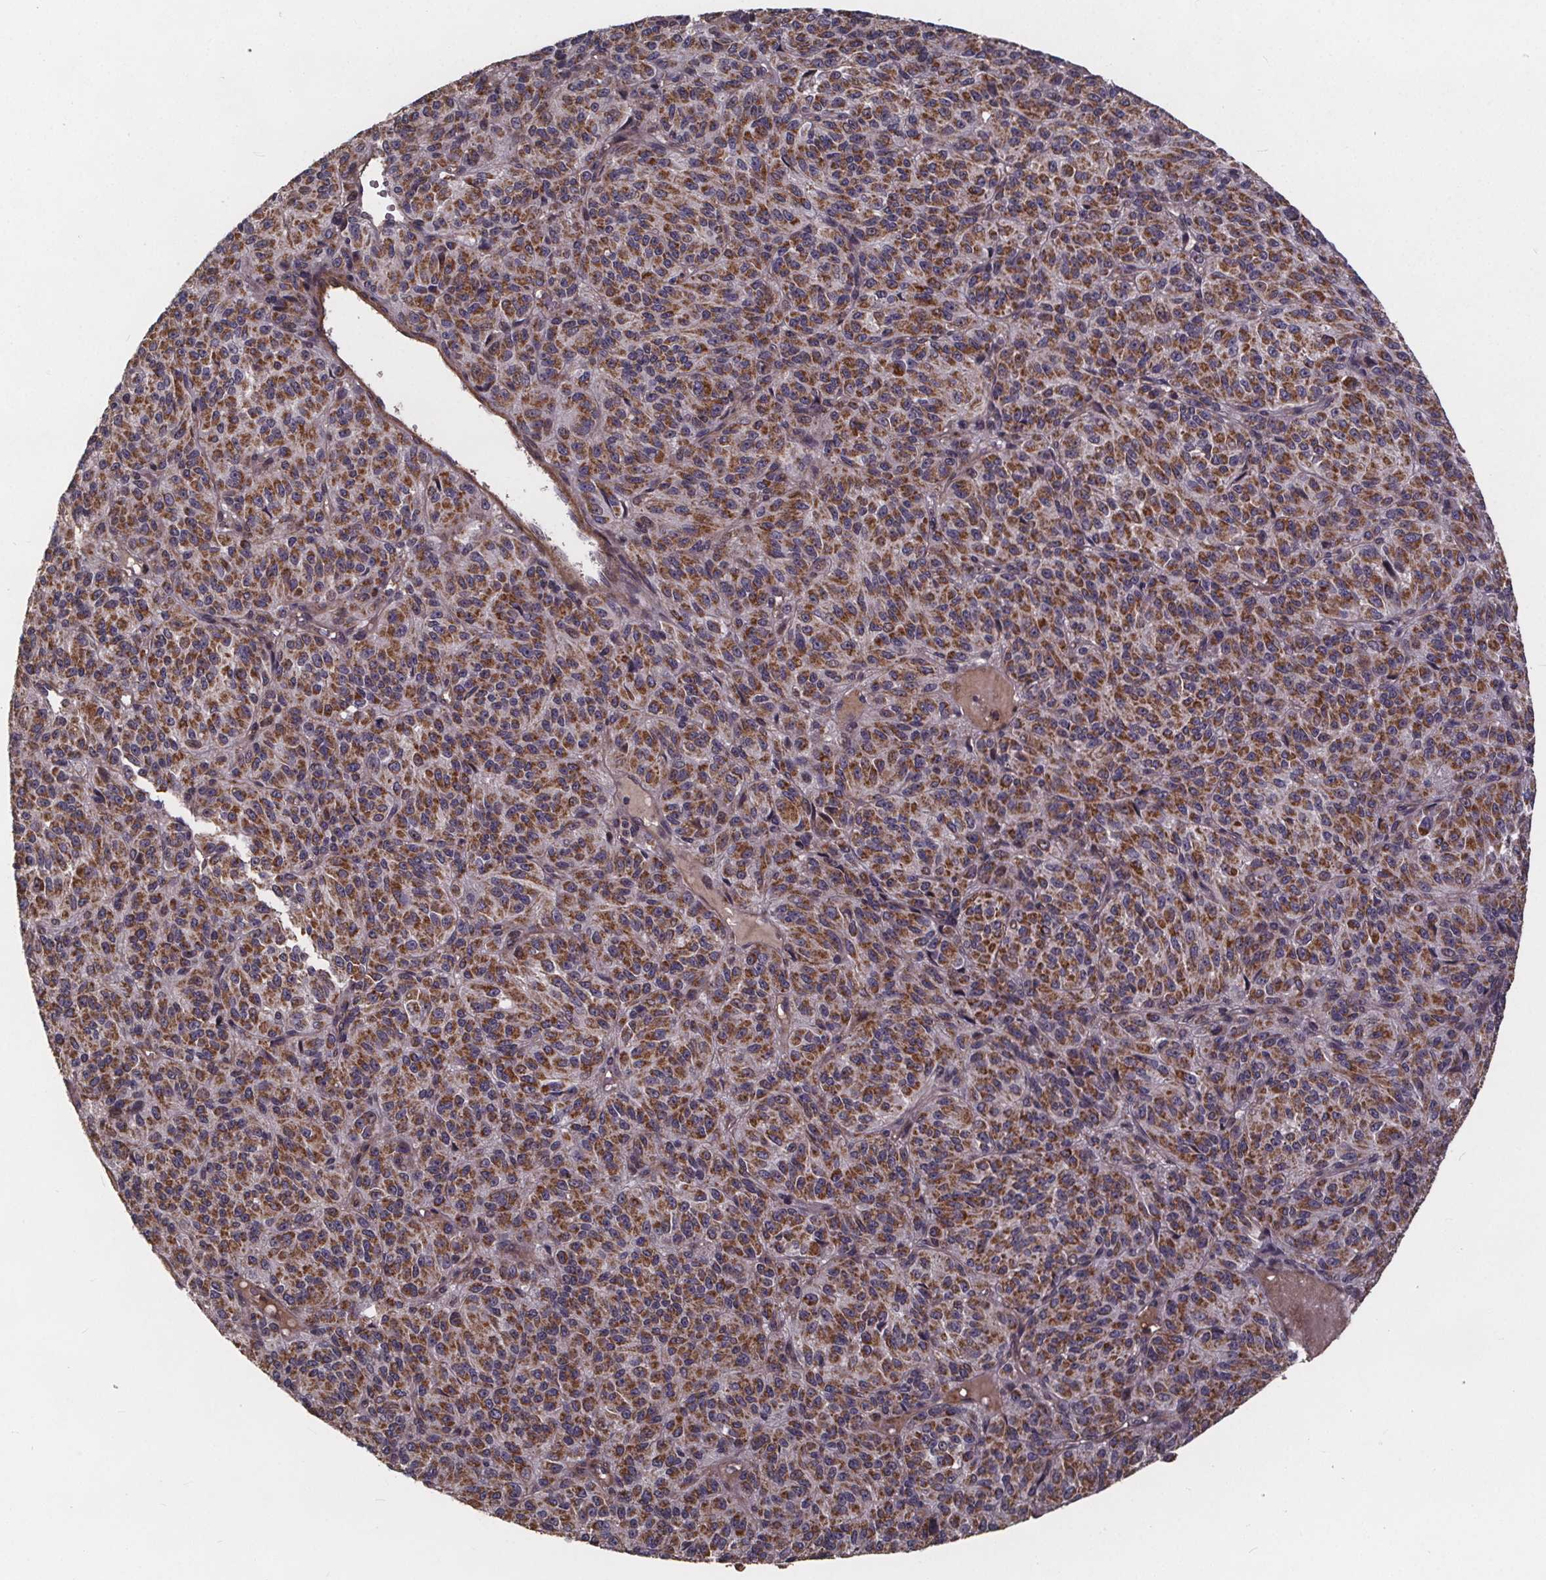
{"staining": {"intensity": "moderate", "quantity": ">75%", "location": "cytoplasmic/membranous"}, "tissue": "melanoma", "cell_type": "Tumor cells", "image_type": "cancer", "snomed": [{"axis": "morphology", "description": "Malignant melanoma, Metastatic site"}, {"axis": "topography", "description": "Brain"}], "caption": "Protein expression analysis of melanoma demonstrates moderate cytoplasmic/membranous positivity in approximately >75% of tumor cells. The protein of interest is shown in brown color, while the nuclei are stained blue.", "gene": "YME1L1", "patient": {"sex": "female", "age": 56}}